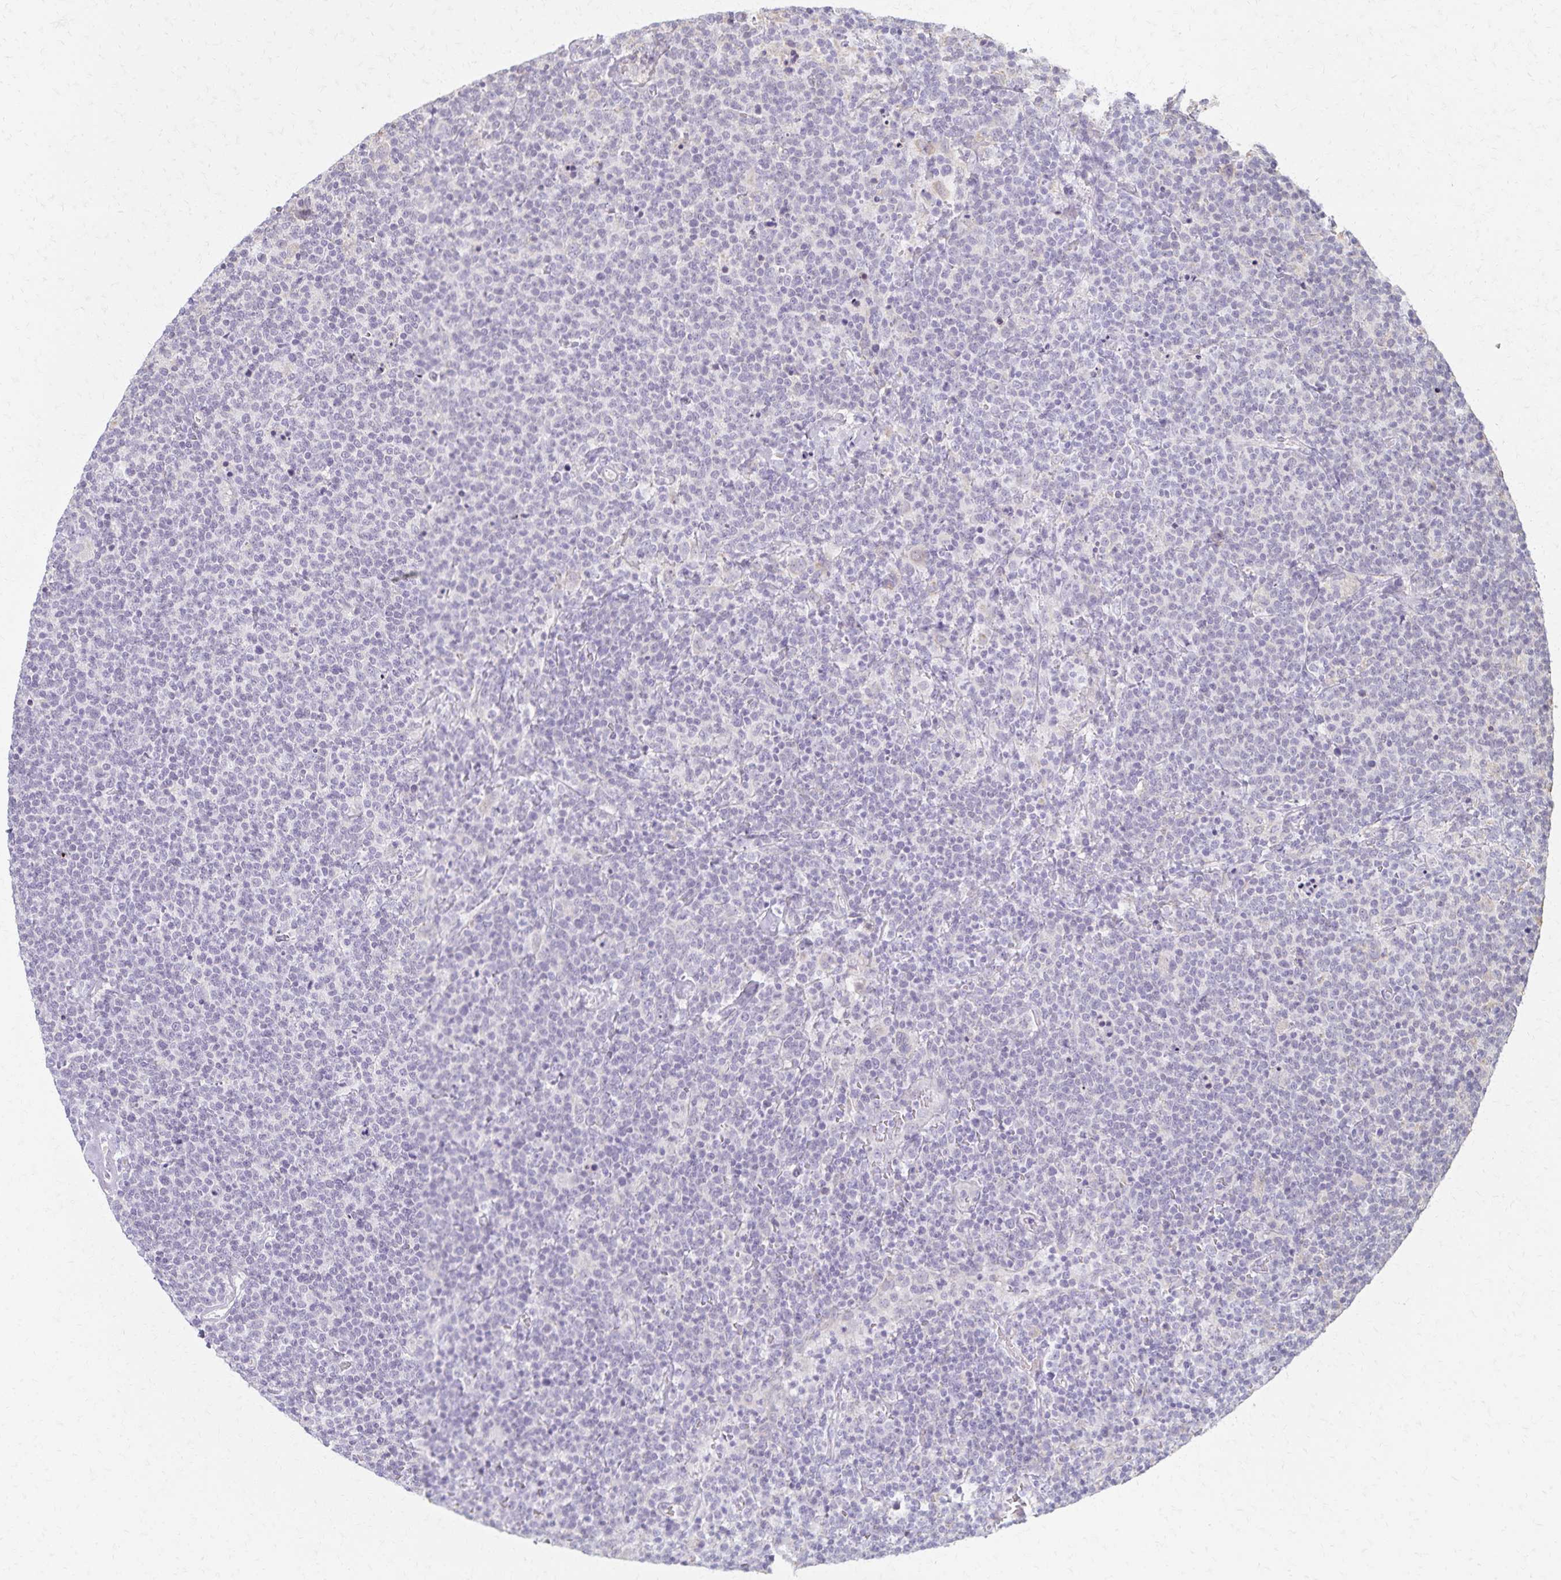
{"staining": {"intensity": "negative", "quantity": "none", "location": "none"}, "tissue": "lymphoma", "cell_type": "Tumor cells", "image_type": "cancer", "snomed": [{"axis": "morphology", "description": "Malignant lymphoma, non-Hodgkin's type, High grade"}, {"axis": "topography", "description": "Lymph node"}], "caption": "High power microscopy photomicrograph of an immunohistochemistry photomicrograph of lymphoma, revealing no significant positivity in tumor cells.", "gene": "KISS1", "patient": {"sex": "male", "age": 61}}